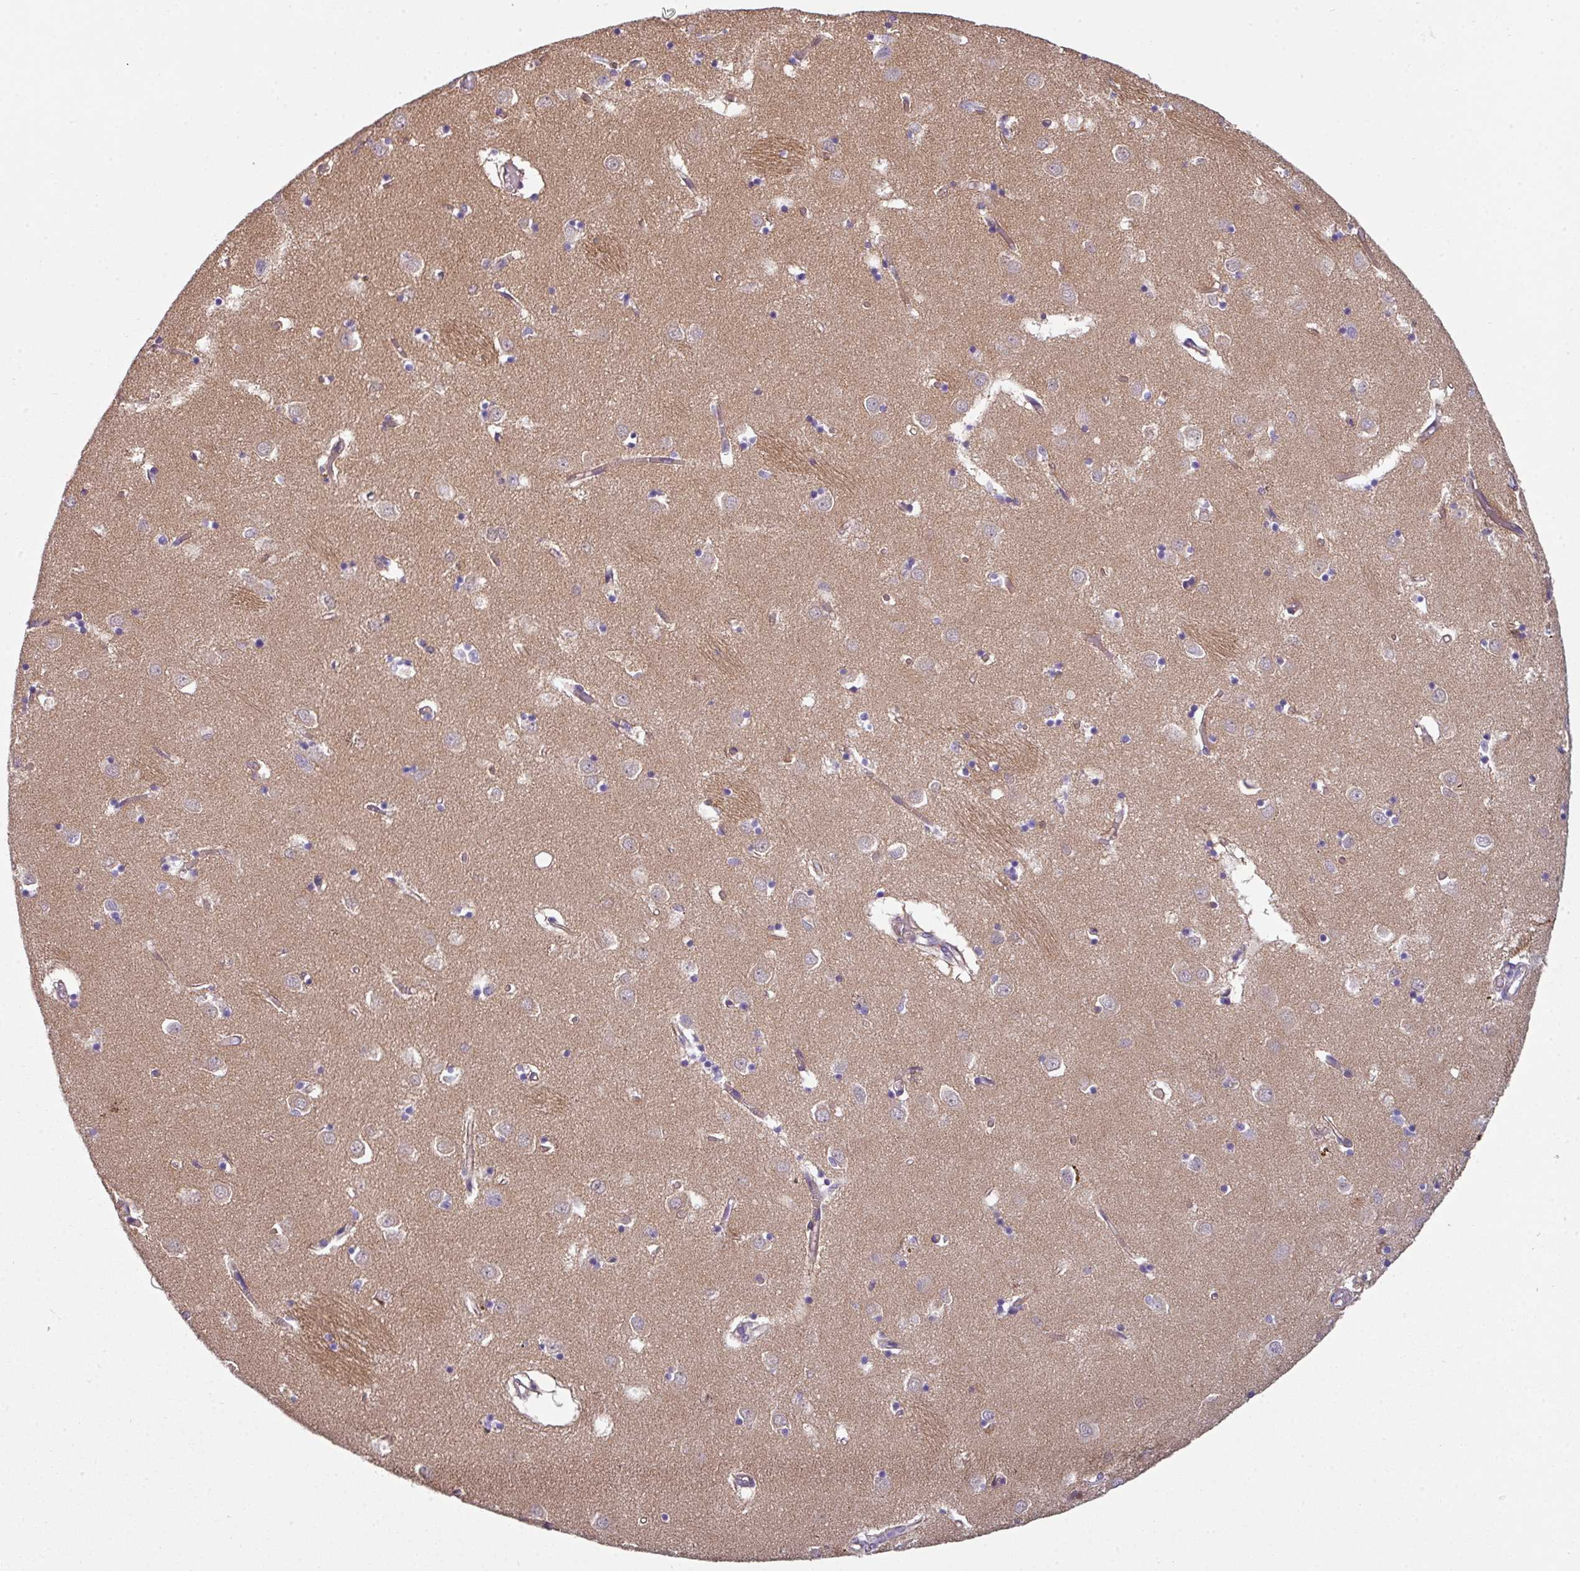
{"staining": {"intensity": "weak", "quantity": "25%-75%", "location": "cytoplasmic/membranous"}, "tissue": "caudate", "cell_type": "Glial cells", "image_type": "normal", "snomed": [{"axis": "morphology", "description": "Normal tissue, NOS"}, {"axis": "topography", "description": "Lateral ventricle wall"}], "caption": "About 25%-75% of glial cells in benign human caudate exhibit weak cytoplasmic/membranous protein expression as visualized by brown immunohistochemical staining.", "gene": "BUD23", "patient": {"sex": "male", "age": 70}}